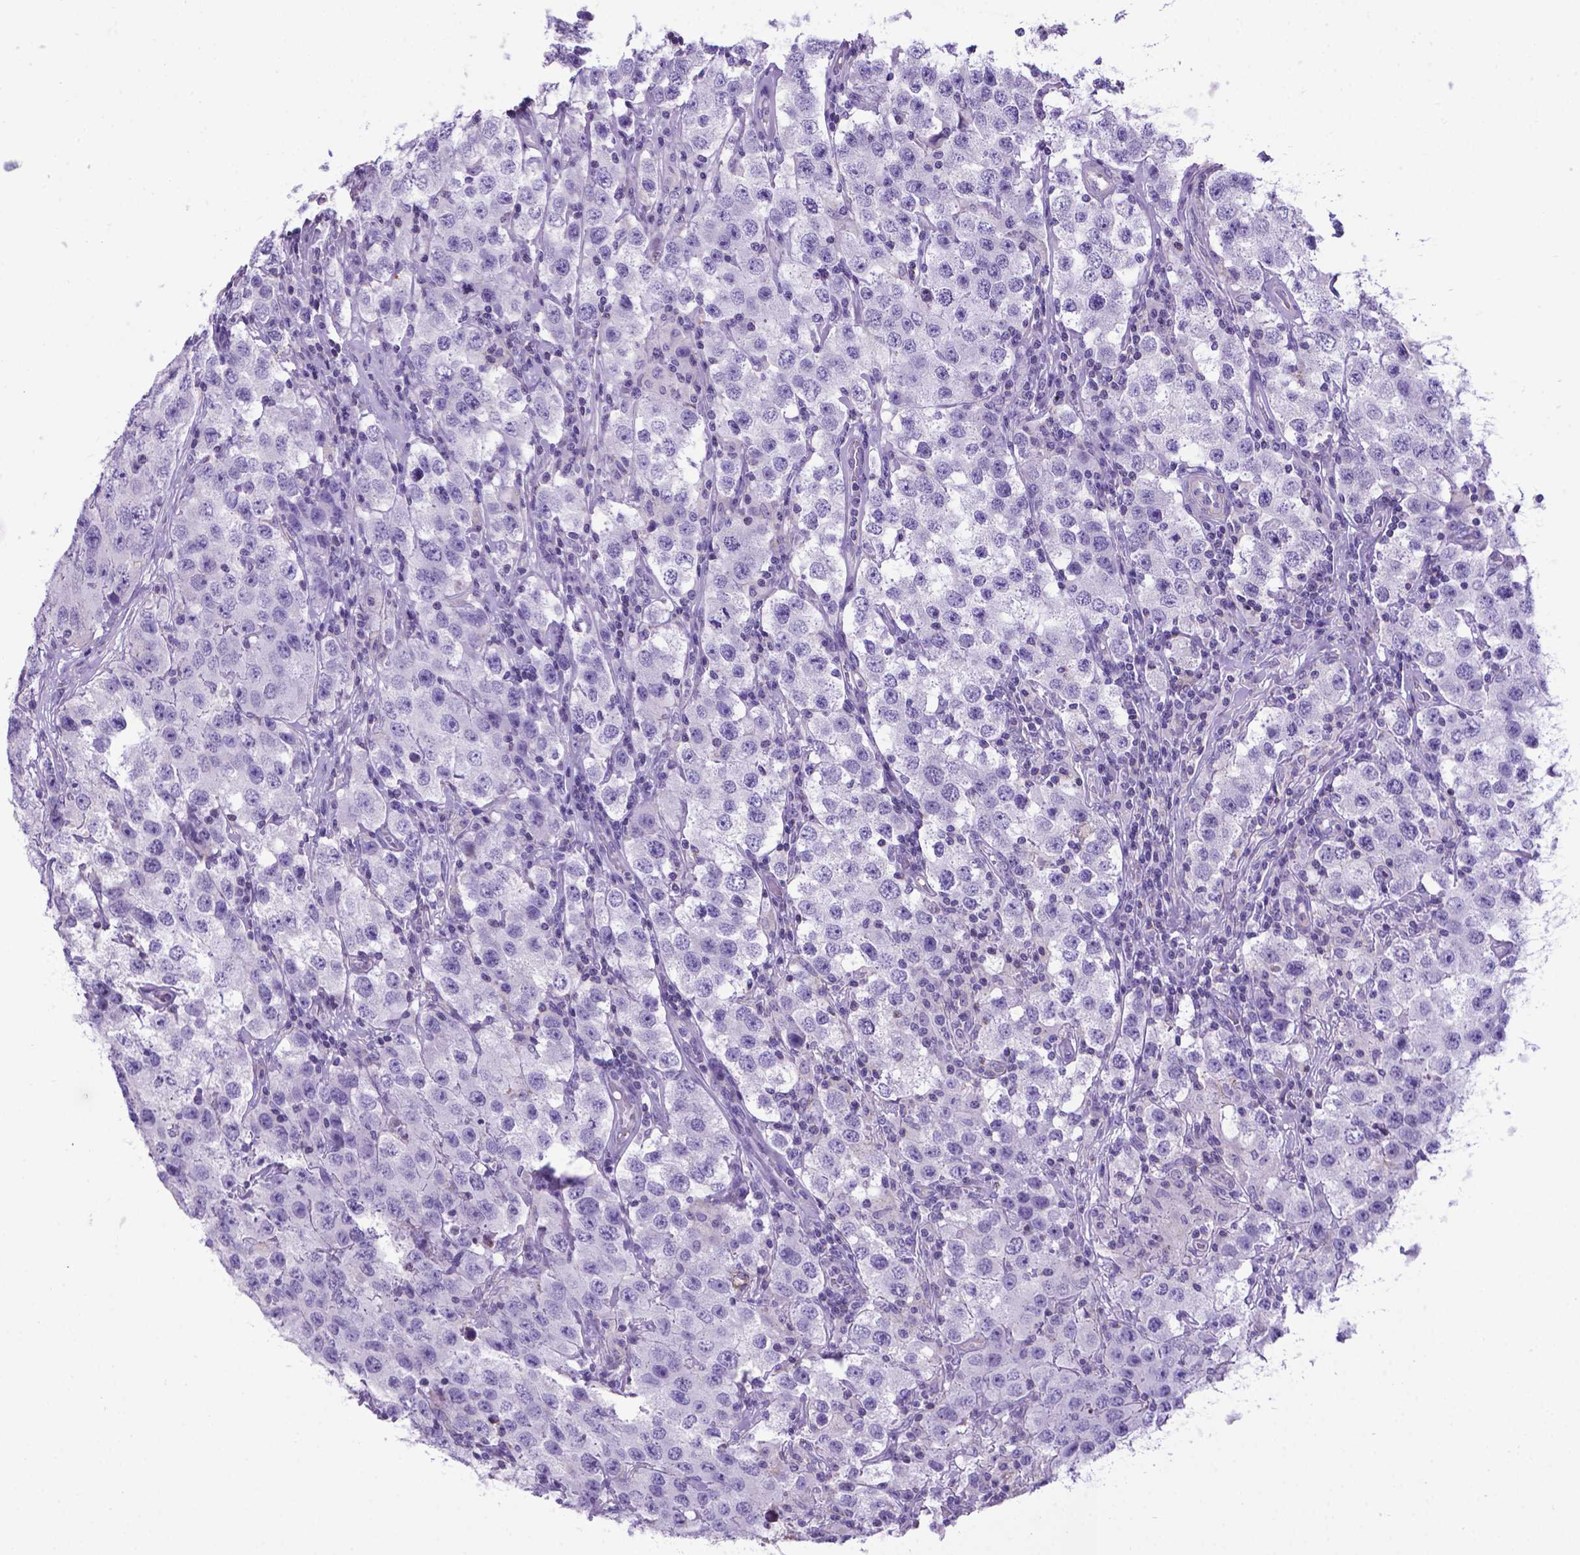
{"staining": {"intensity": "negative", "quantity": "none", "location": "none"}, "tissue": "testis cancer", "cell_type": "Tumor cells", "image_type": "cancer", "snomed": [{"axis": "morphology", "description": "Seminoma, NOS"}, {"axis": "topography", "description": "Testis"}], "caption": "Protein analysis of testis cancer (seminoma) demonstrates no significant positivity in tumor cells.", "gene": "POU3F3", "patient": {"sex": "male", "age": 52}}